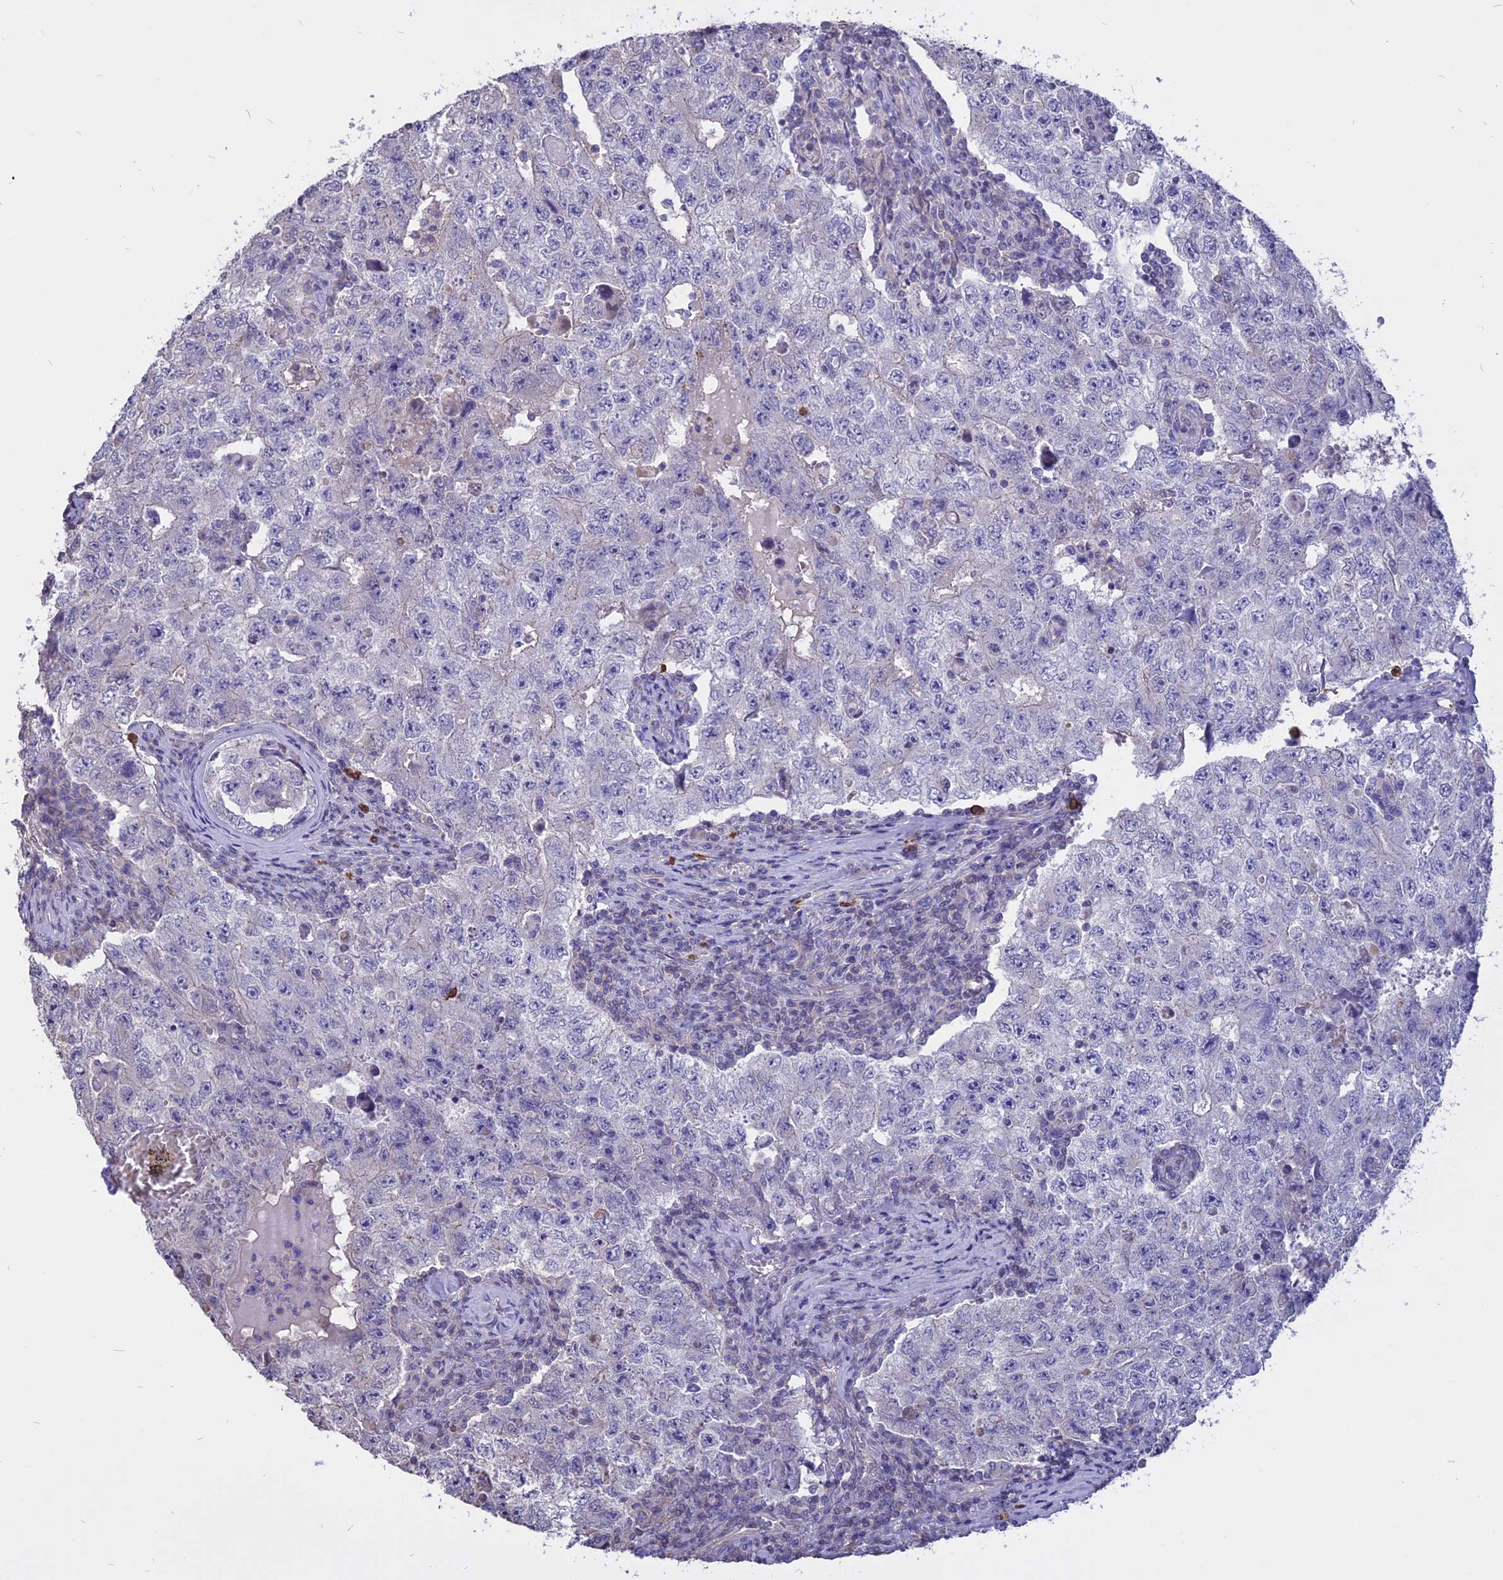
{"staining": {"intensity": "negative", "quantity": "none", "location": "none"}, "tissue": "testis cancer", "cell_type": "Tumor cells", "image_type": "cancer", "snomed": [{"axis": "morphology", "description": "Carcinoma, Embryonal, NOS"}, {"axis": "topography", "description": "Testis"}], "caption": "The immunohistochemistry image has no significant expression in tumor cells of testis cancer tissue. Brightfield microscopy of IHC stained with DAB (brown) and hematoxylin (blue), captured at high magnification.", "gene": "CARMIL2", "patient": {"sex": "male", "age": 17}}